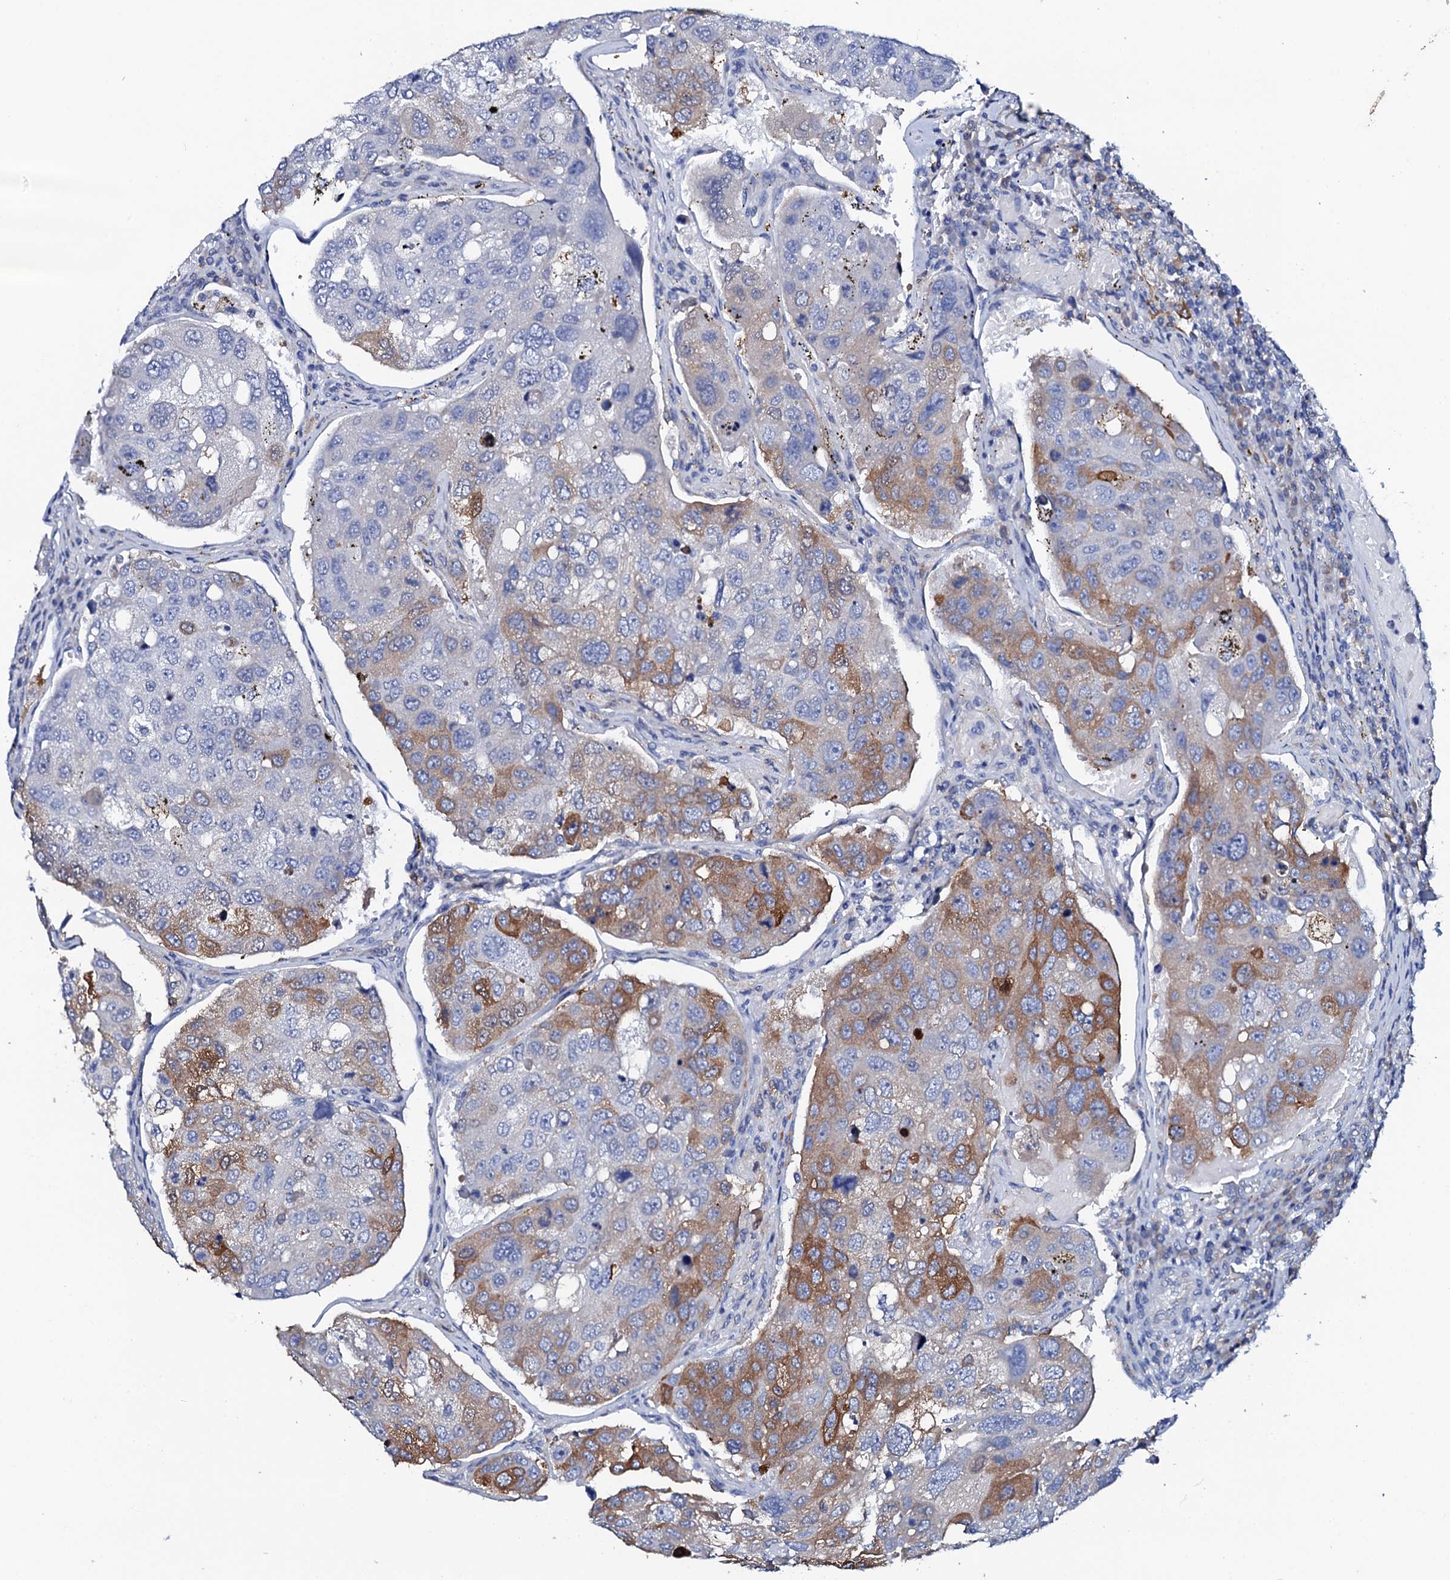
{"staining": {"intensity": "strong", "quantity": "<25%", "location": "cytoplasmic/membranous"}, "tissue": "urothelial cancer", "cell_type": "Tumor cells", "image_type": "cancer", "snomed": [{"axis": "morphology", "description": "Urothelial carcinoma, High grade"}, {"axis": "topography", "description": "Lymph node"}, {"axis": "topography", "description": "Urinary bladder"}], "caption": "Immunohistochemistry micrograph of neoplastic tissue: urothelial carcinoma (high-grade) stained using immunohistochemistry shows medium levels of strong protein expression localized specifically in the cytoplasmic/membranous of tumor cells, appearing as a cytoplasmic/membranous brown color.", "gene": "GLB1L3", "patient": {"sex": "male", "age": 51}}